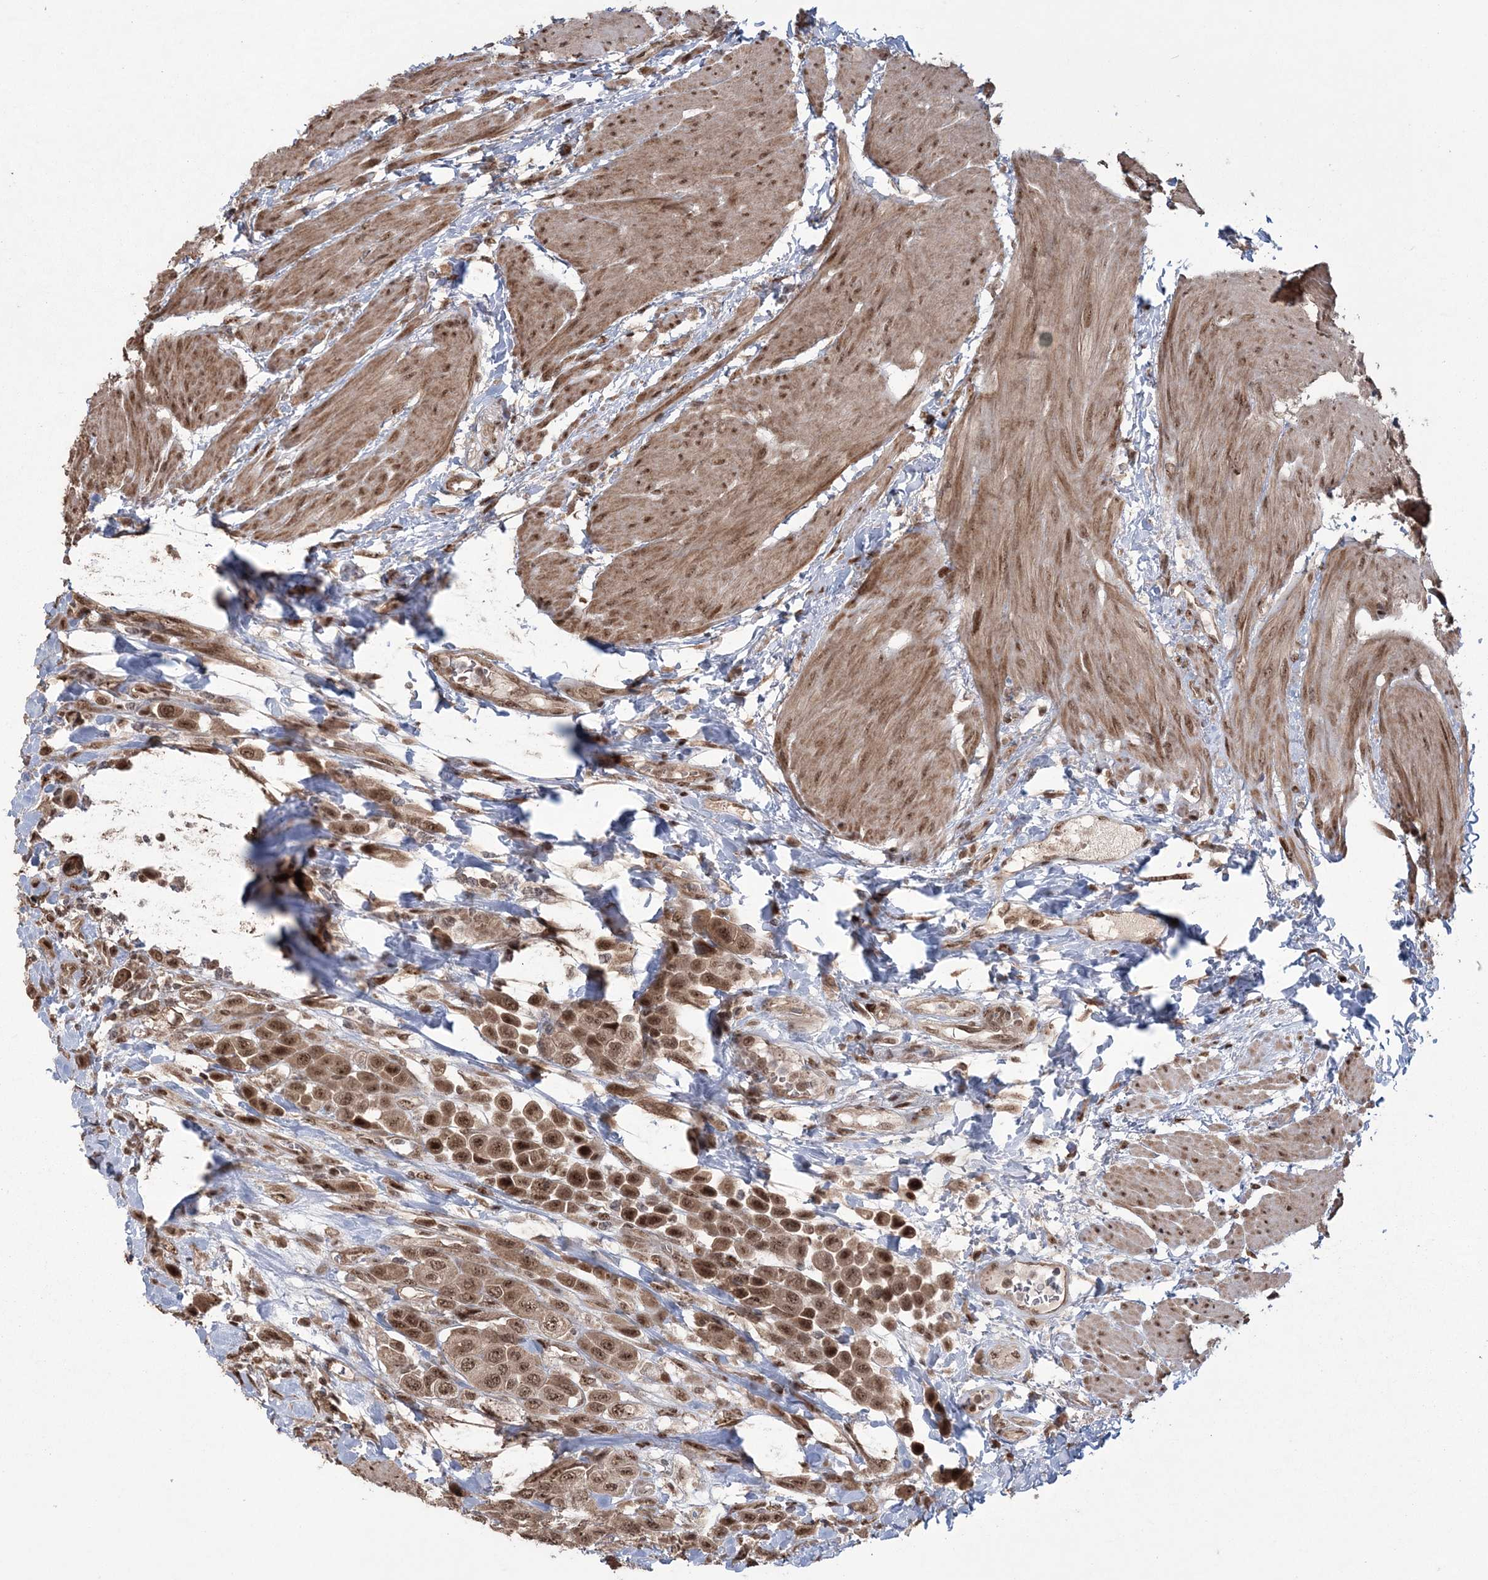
{"staining": {"intensity": "moderate", "quantity": ">75%", "location": "cytoplasmic/membranous,nuclear"}, "tissue": "urothelial cancer", "cell_type": "Tumor cells", "image_type": "cancer", "snomed": [{"axis": "morphology", "description": "Urothelial carcinoma, High grade"}, {"axis": "topography", "description": "Urinary bladder"}], "caption": "A histopathology image of human urothelial carcinoma (high-grade) stained for a protein demonstrates moderate cytoplasmic/membranous and nuclear brown staining in tumor cells.", "gene": "EPB41L4A", "patient": {"sex": "male", "age": 50}}